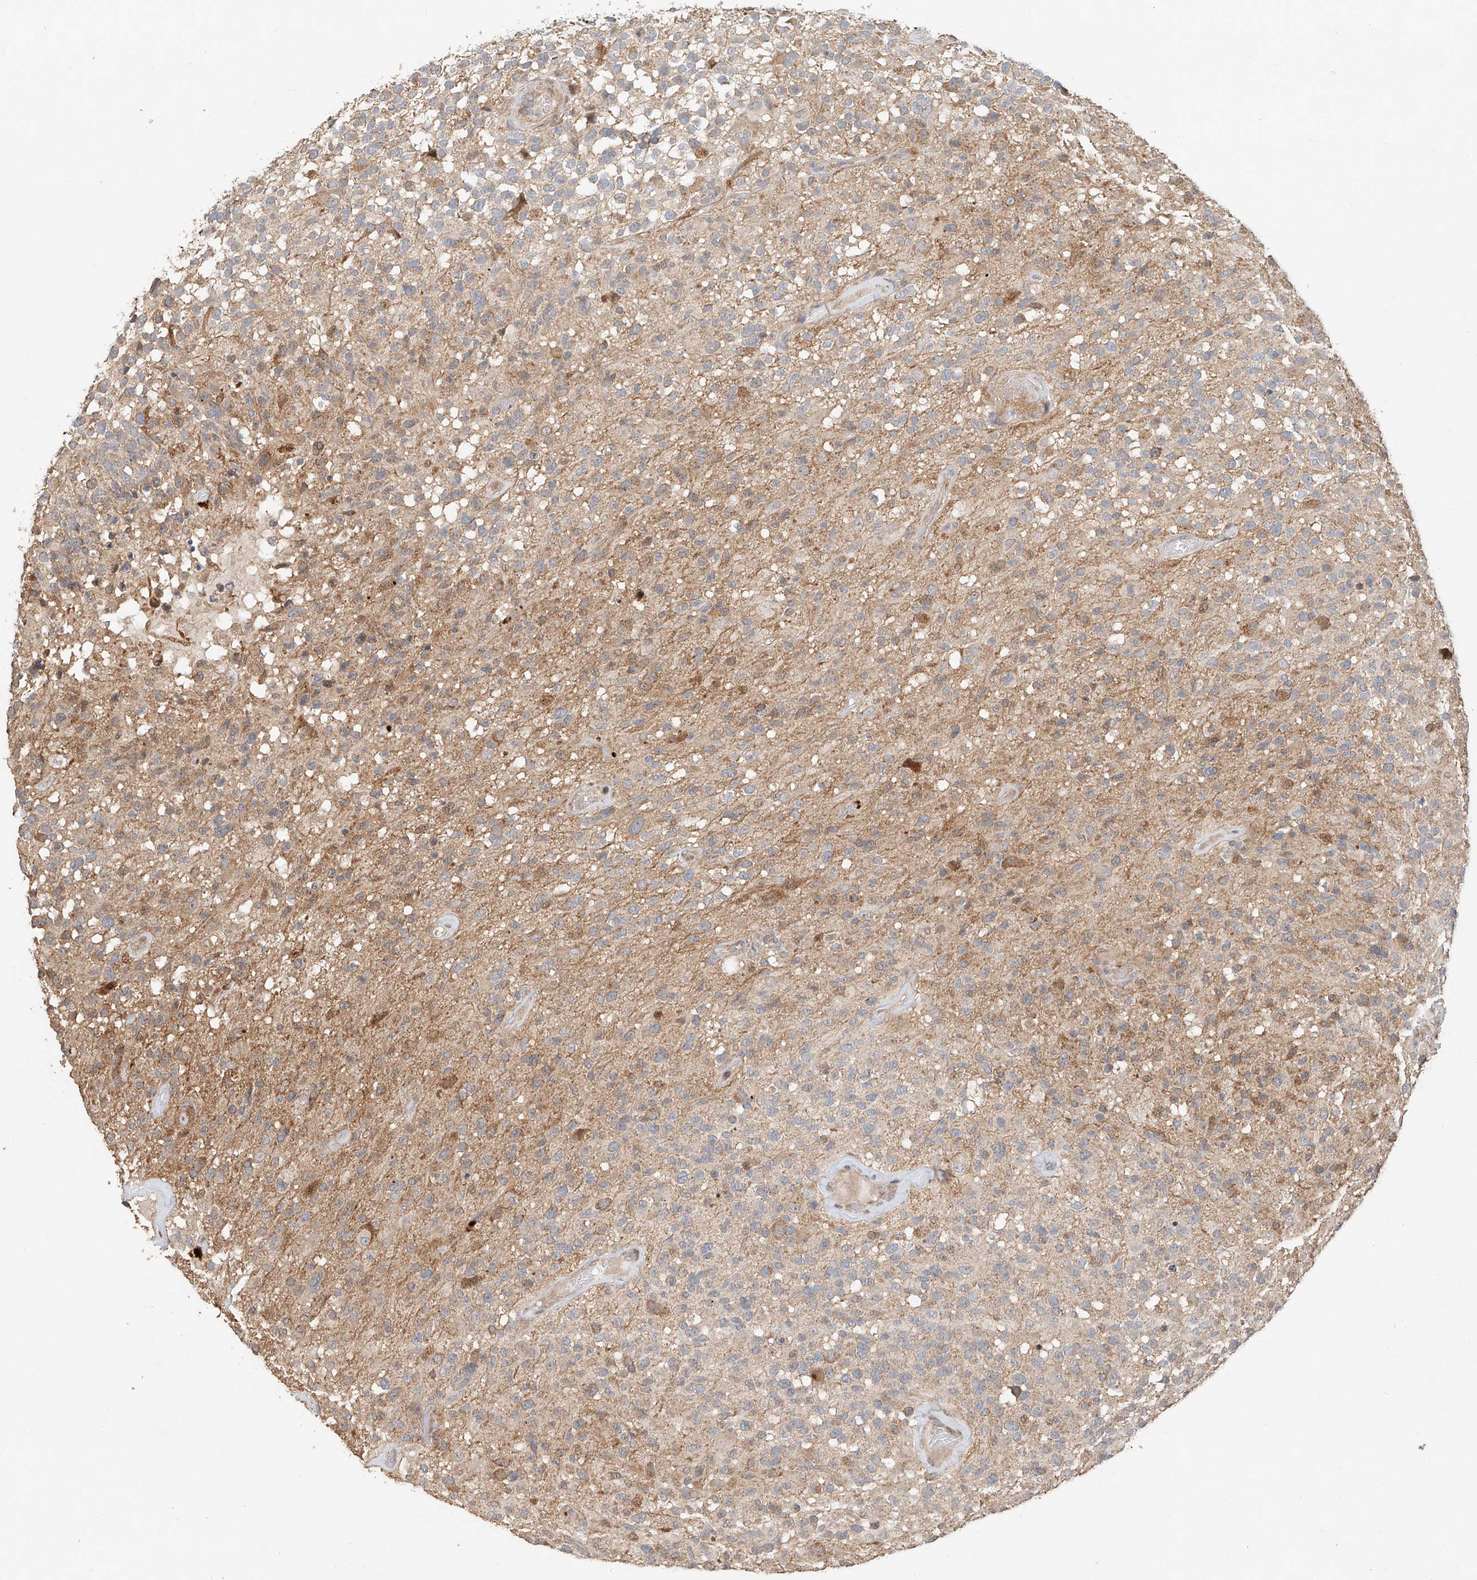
{"staining": {"intensity": "moderate", "quantity": "25%-75%", "location": "cytoplasmic/membranous"}, "tissue": "glioma", "cell_type": "Tumor cells", "image_type": "cancer", "snomed": [{"axis": "morphology", "description": "Glioma, malignant, High grade"}, {"axis": "morphology", "description": "Glioblastoma, NOS"}, {"axis": "topography", "description": "Brain"}], "caption": "Brown immunohistochemical staining in glioma exhibits moderate cytoplasmic/membranous staining in about 25%-75% of tumor cells.", "gene": "TMEM61", "patient": {"sex": "male", "age": 60}}